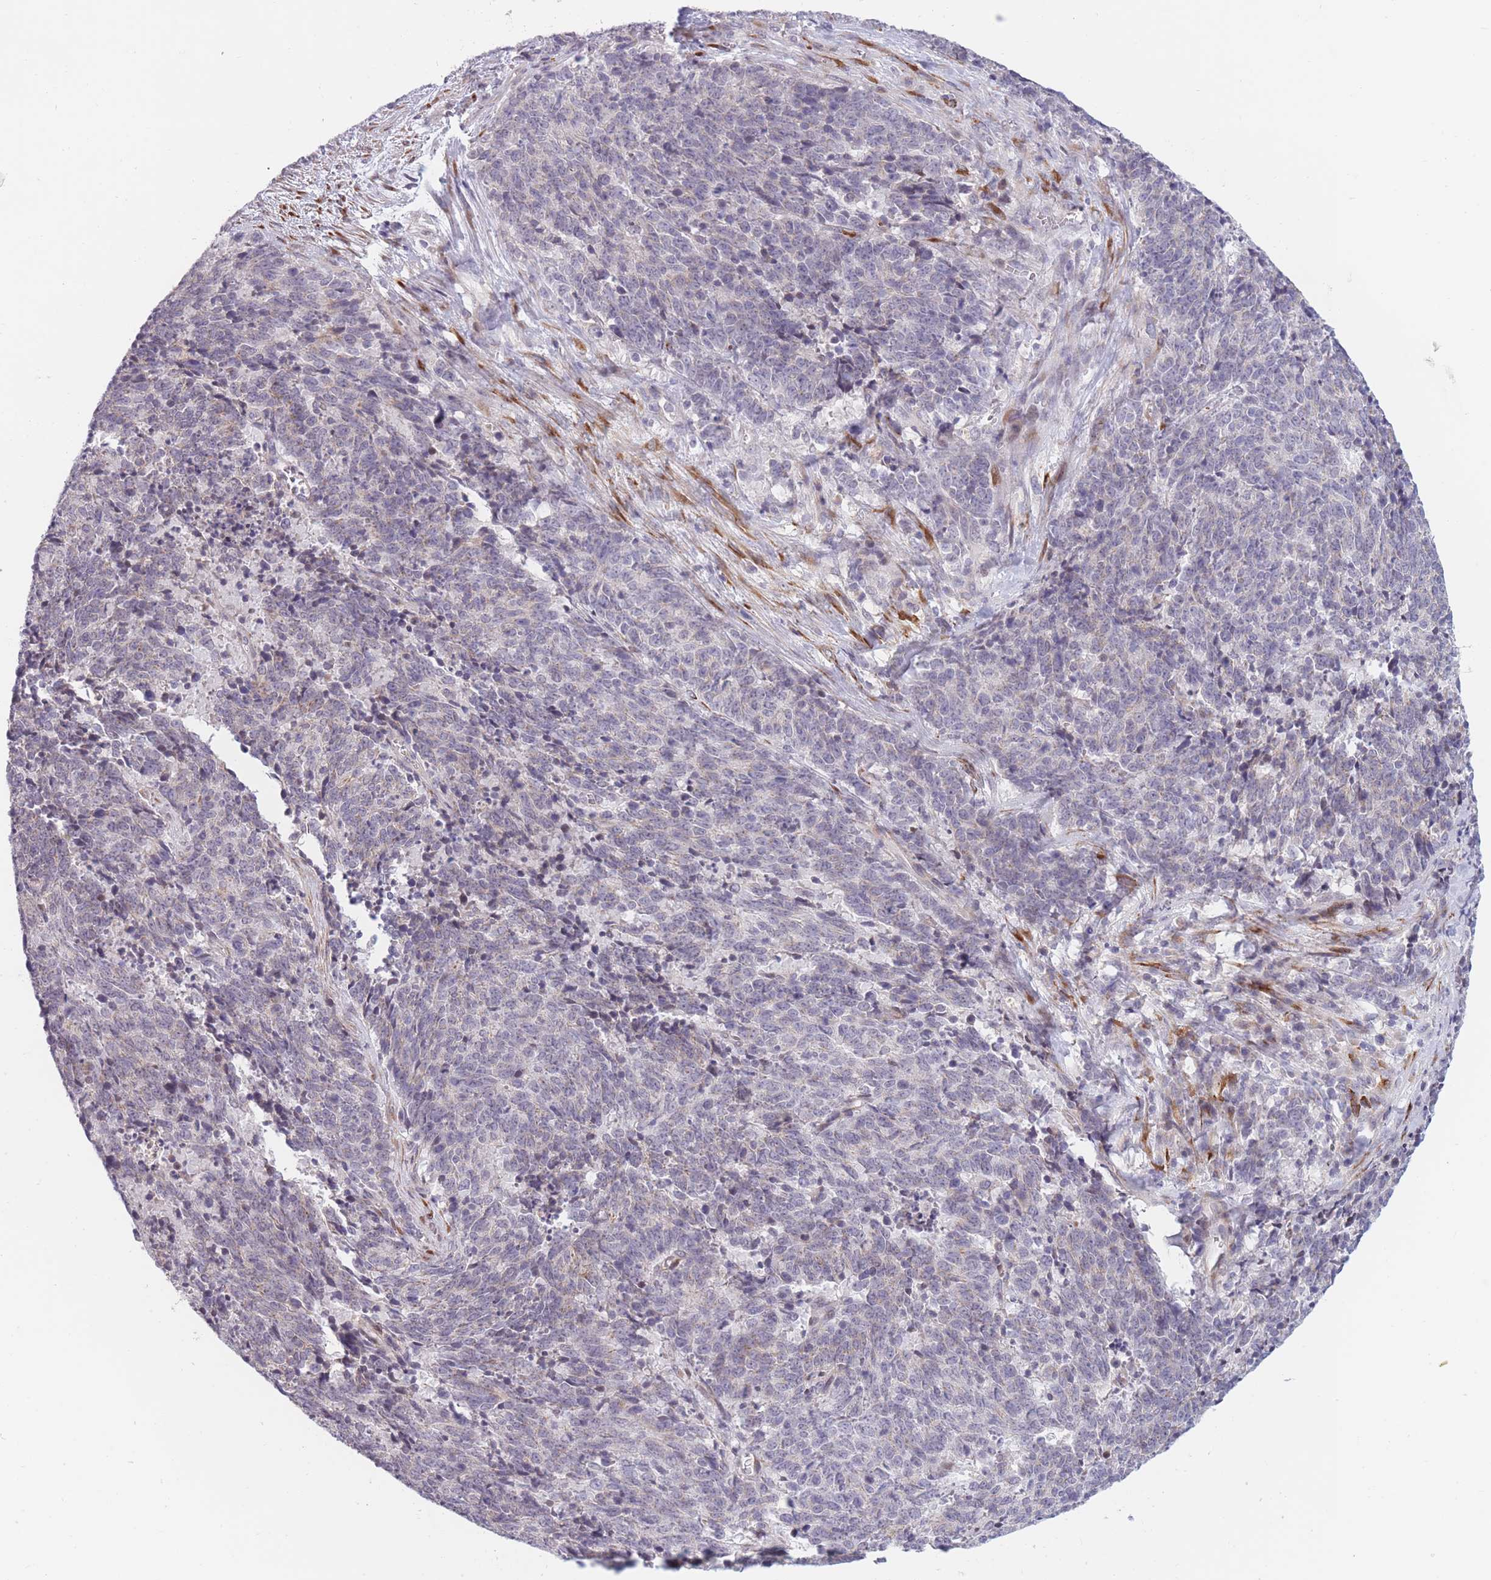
{"staining": {"intensity": "negative", "quantity": "none", "location": "none"}, "tissue": "cervical cancer", "cell_type": "Tumor cells", "image_type": "cancer", "snomed": [{"axis": "morphology", "description": "Squamous cell carcinoma, NOS"}, {"axis": "topography", "description": "Cervix"}], "caption": "High magnification brightfield microscopy of cervical squamous cell carcinoma stained with DAB (3,3'-diaminobenzidine) (brown) and counterstained with hematoxylin (blue): tumor cells show no significant expression. Brightfield microscopy of immunohistochemistry (IHC) stained with DAB (3,3'-diaminobenzidine) (brown) and hematoxylin (blue), captured at high magnification.", "gene": "CCNQ", "patient": {"sex": "female", "age": 29}}